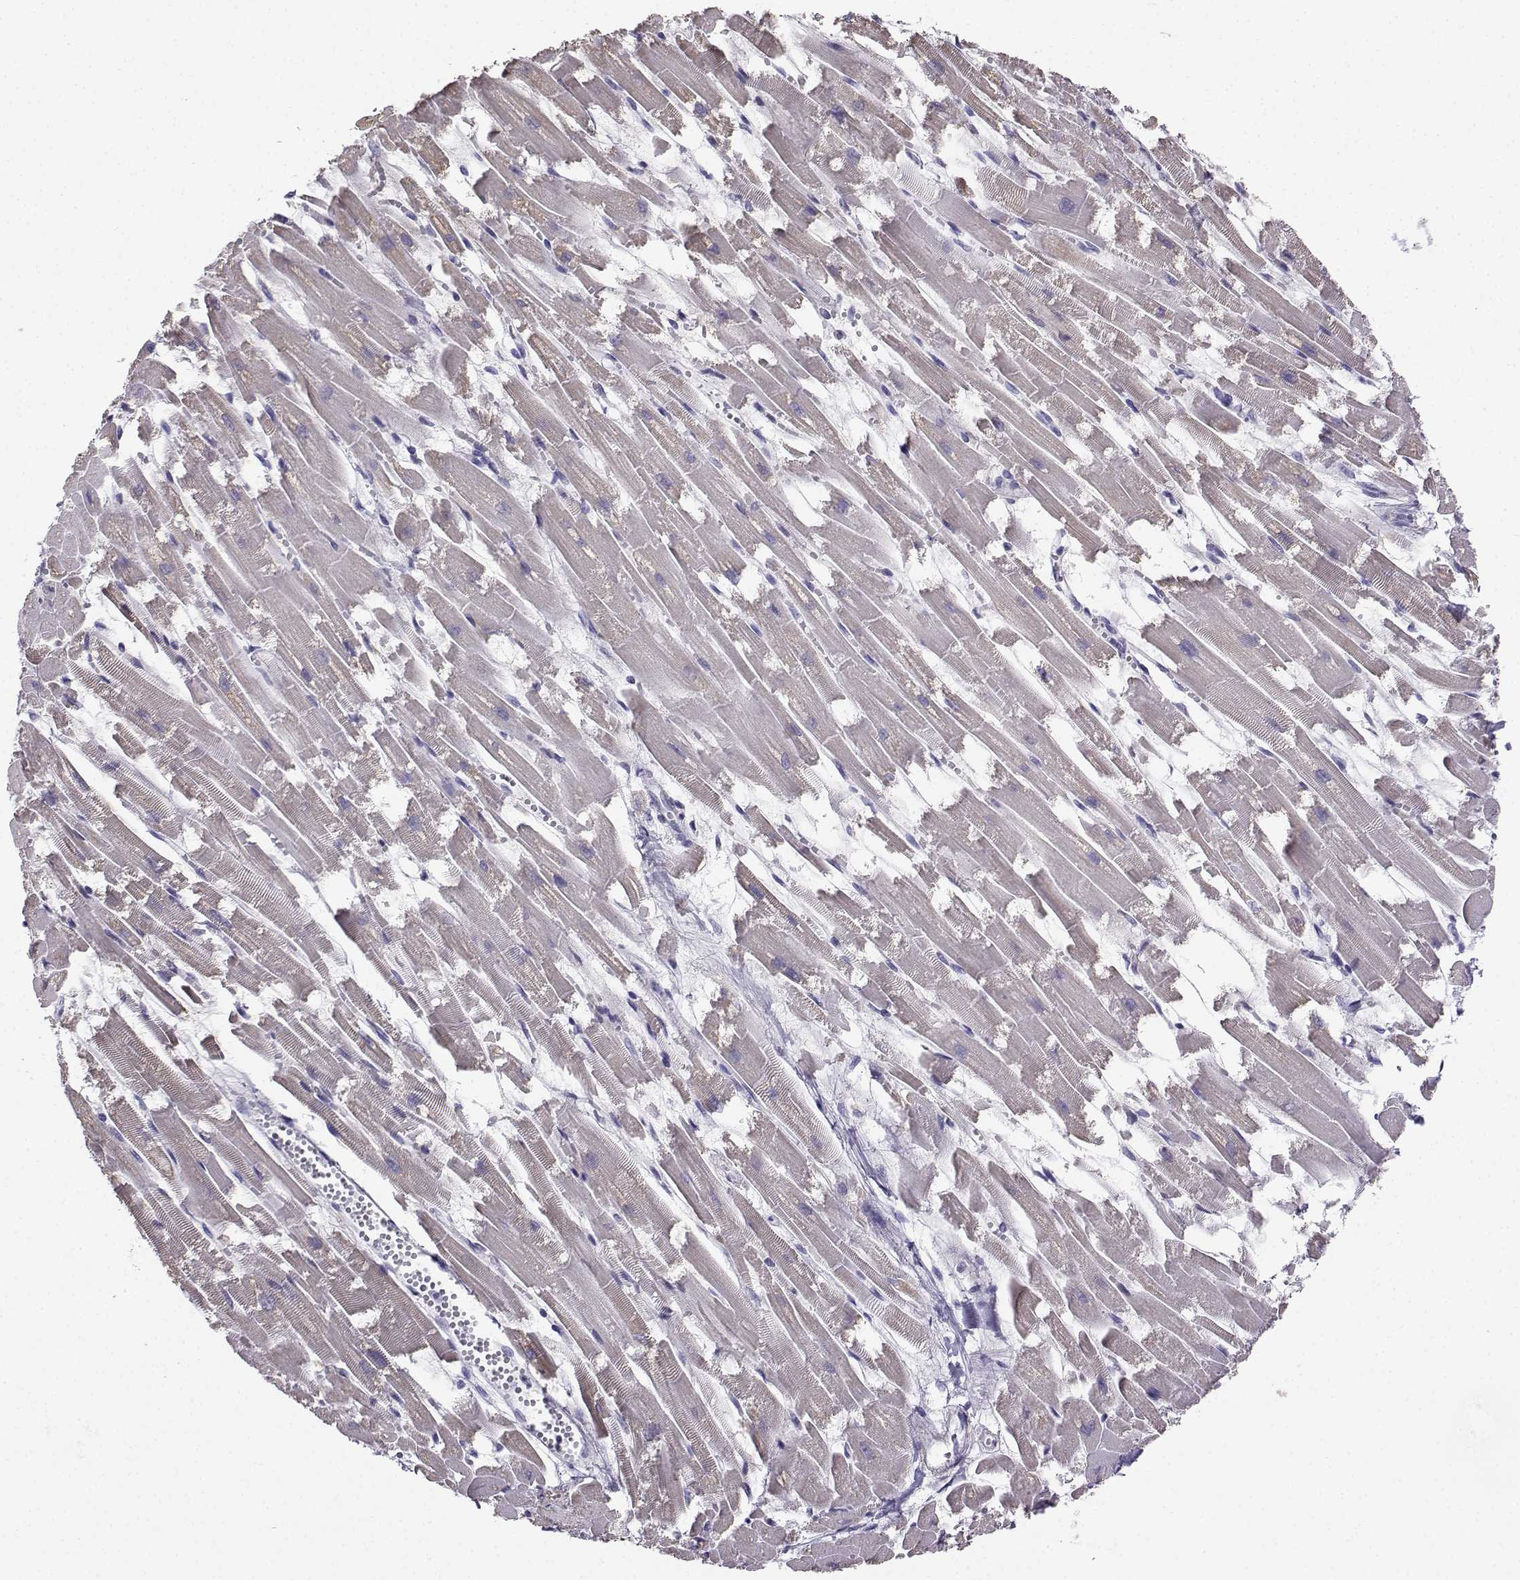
{"staining": {"intensity": "negative", "quantity": "none", "location": "none"}, "tissue": "heart muscle", "cell_type": "Cardiomyocytes", "image_type": "normal", "snomed": [{"axis": "morphology", "description": "Normal tissue, NOS"}, {"axis": "topography", "description": "Heart"}], "caption": "IHC image of benign human heart muscle stained for a protein (brown), which shows no positivity in cardiomyocytes.", "gene": "AVP", "patient": {"sex": "female", "age": 52}}